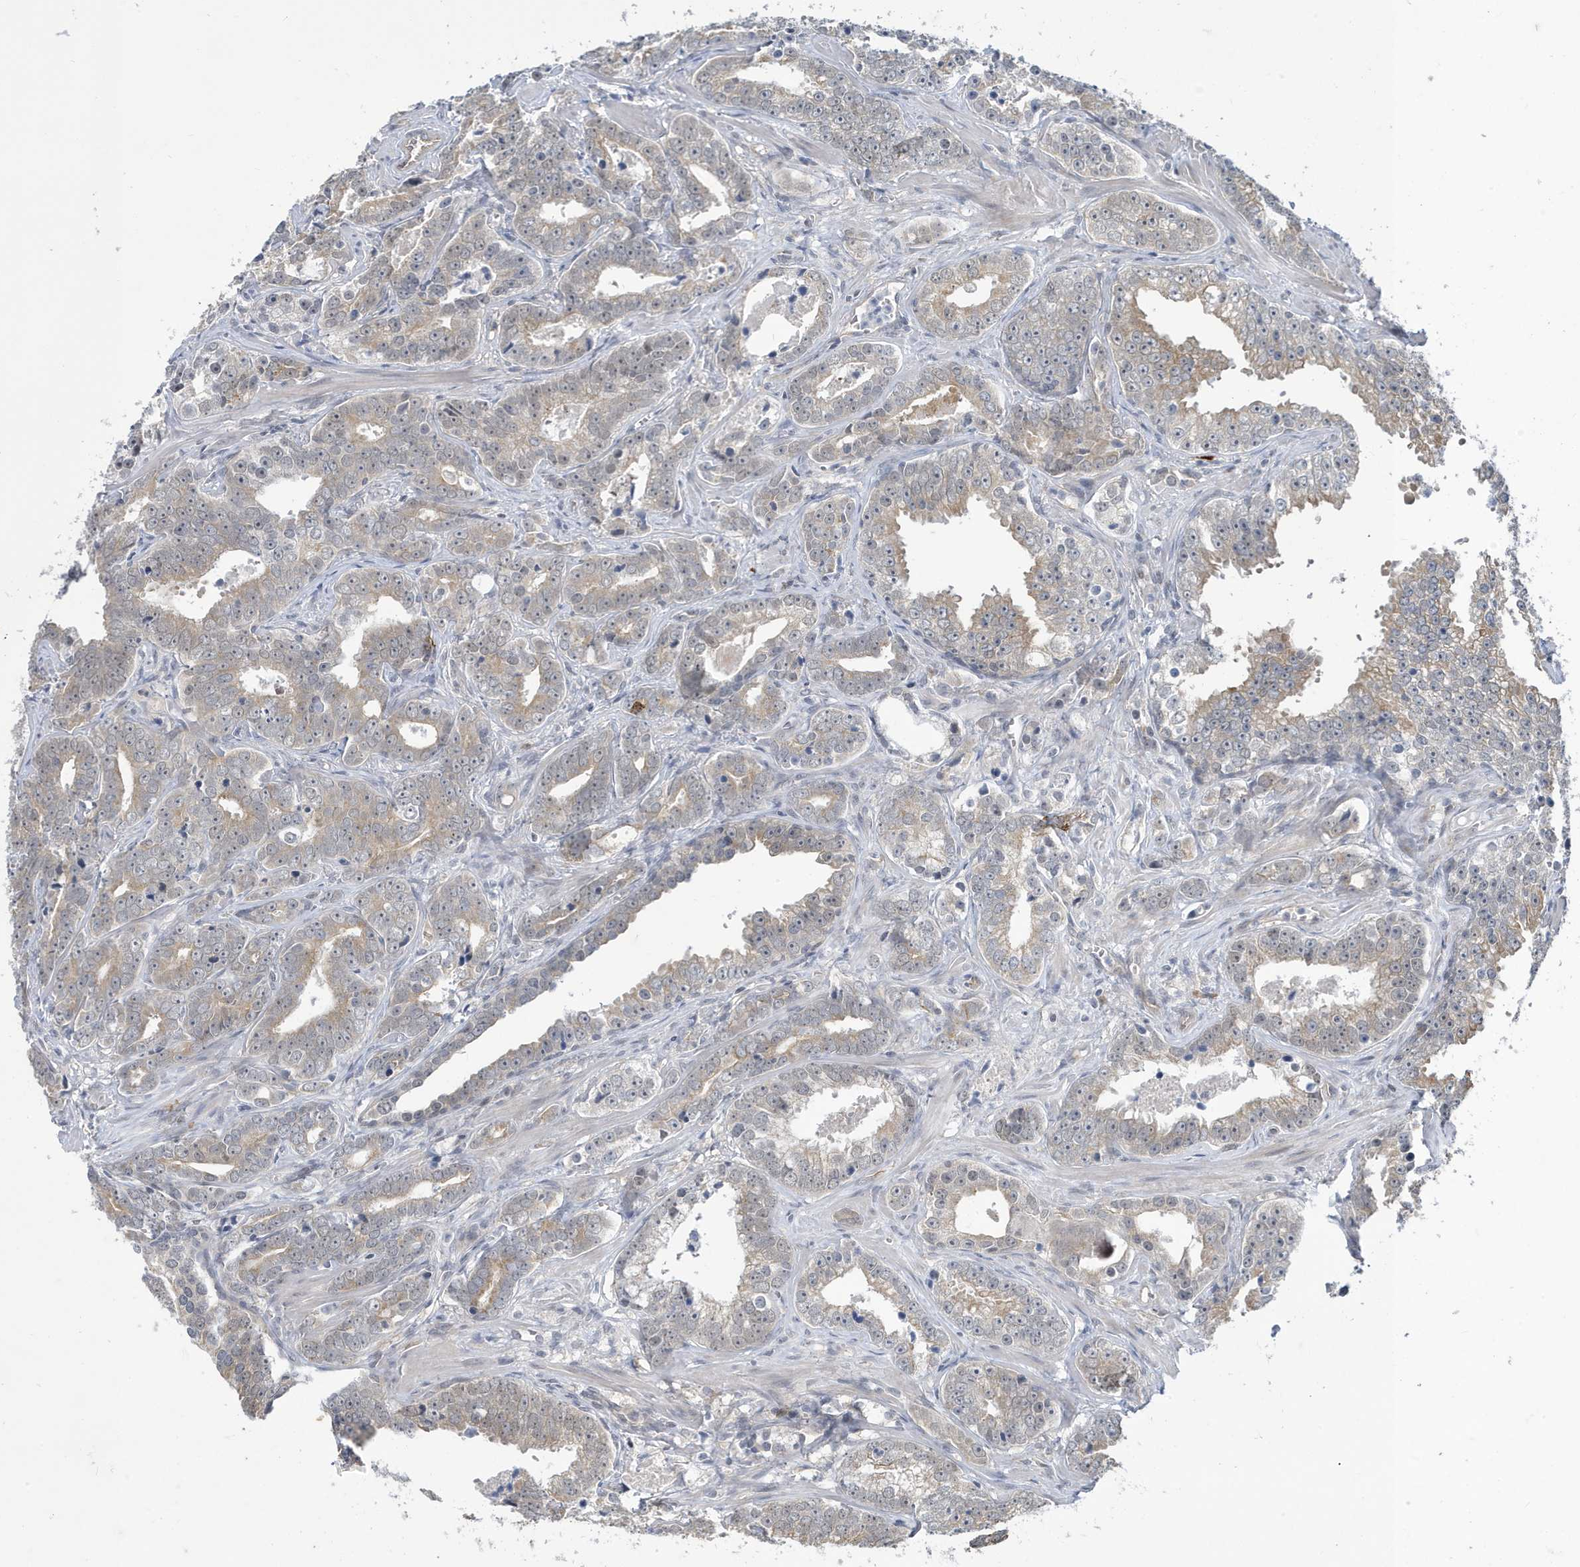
{"staining": {"intensity": "weak", "quantity": "25%-75%", "location": "cytoplasmic/membranous"}, "tissue": "prostate cancer", "cell_type": "Tumor cells", "image_type": "cancer", "snomed": [{"axis": "morphology", "description": "Adenocarcinoma, High grade"}, {"axis": "topography", "description": "Prostate"}], "caption": "Prostate cancer tissue reveals weak cytoplasmic/membranous expression in approximately 25%-75% of tumor cells", "gene": "ZNF654", "patient": {"sex": "male", "age": 62}}